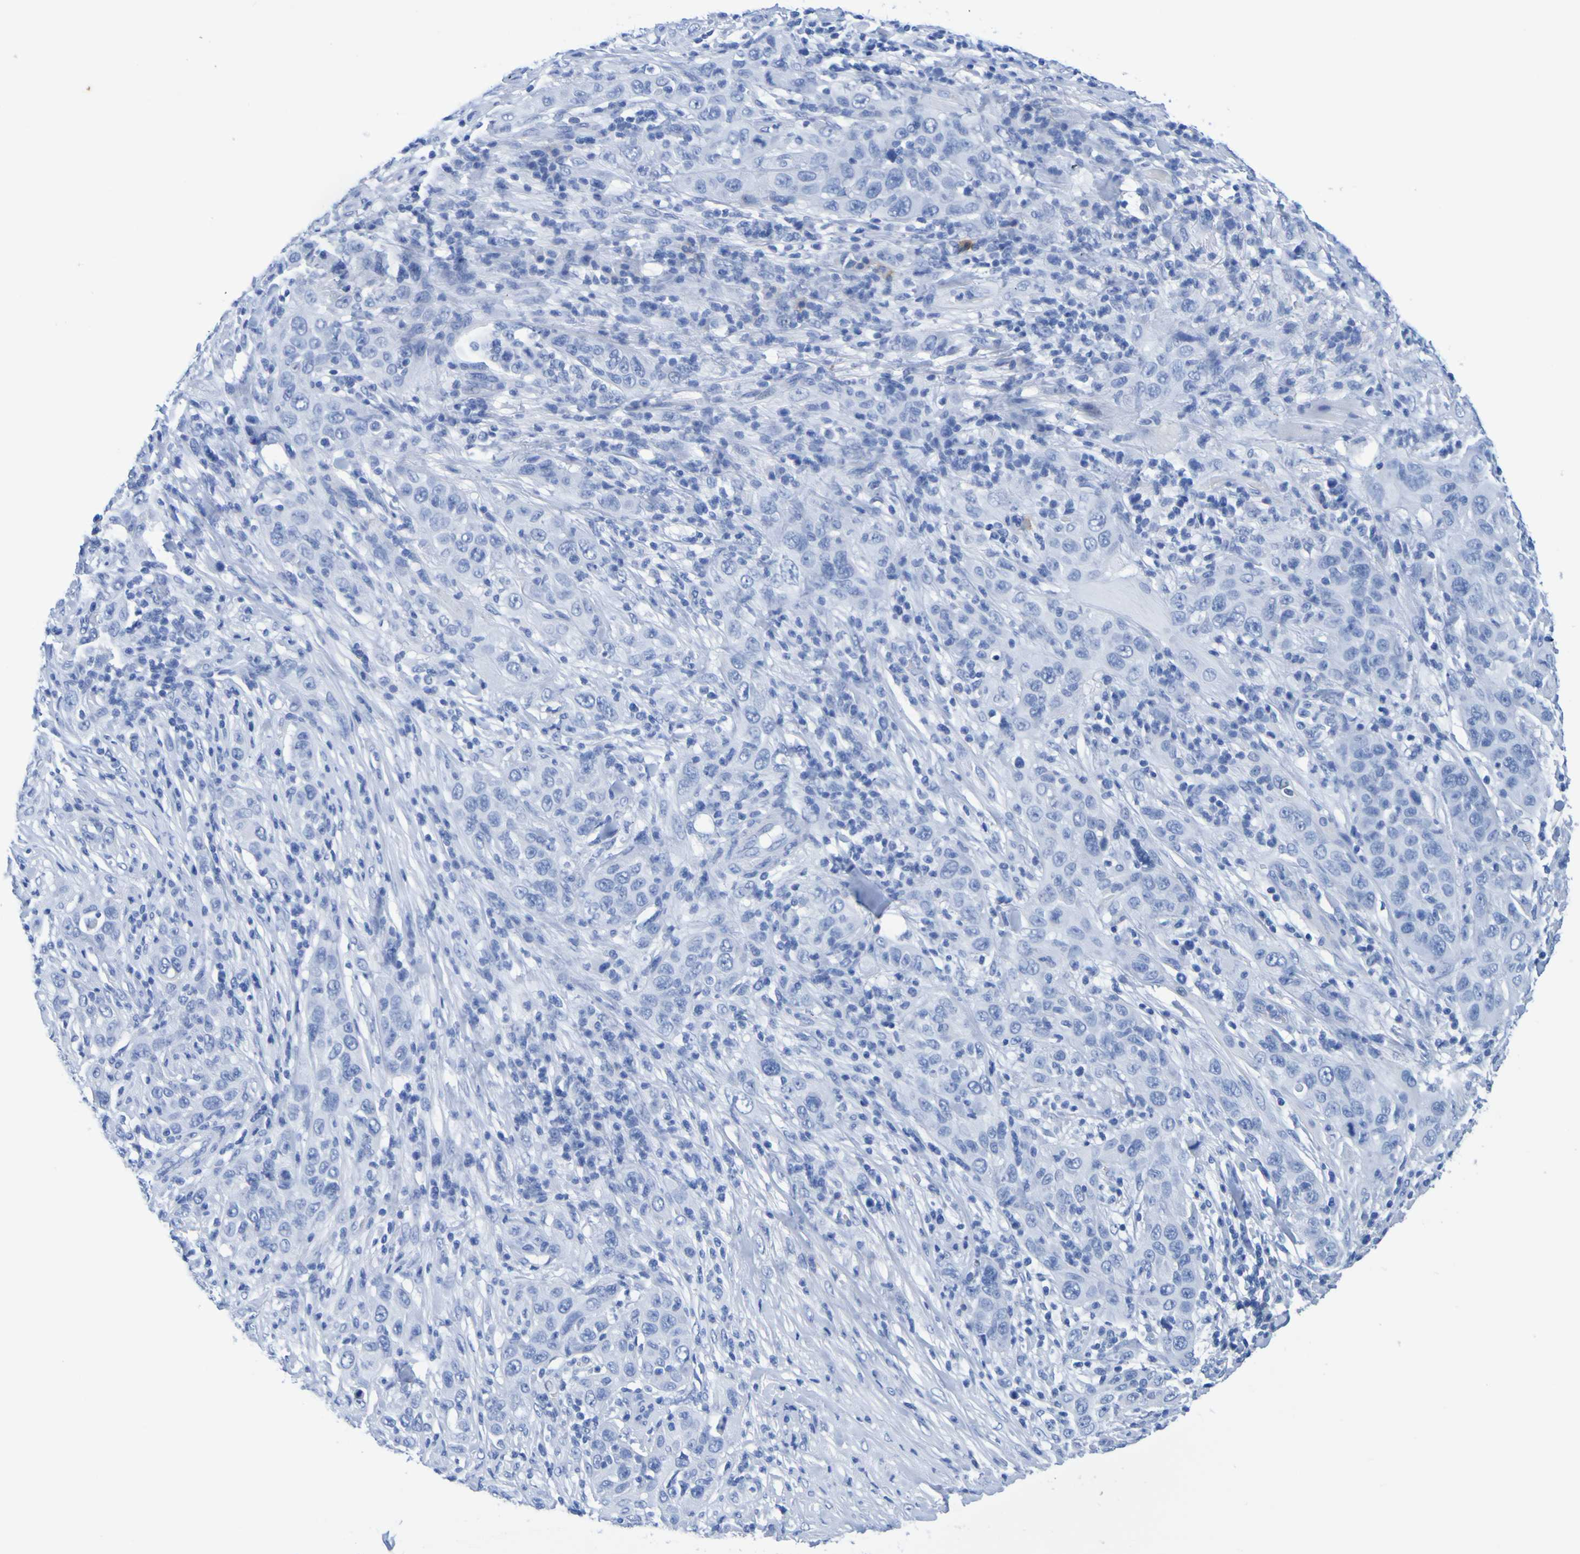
{"staining": {"intensity": "negative", "quantity": "none", "location": "none"}, "tissue": "skin cancer", "cell_type": "Tumor cells", "image_type": "cancer", "snomed": [{"axis": "morphology", "description": "Squamous cell carcinoma, NOS"}, {"axis": "topography", "description": "Skin"}], "caption": "Immunohistochemical staining of skin cancer (squamous cell carcinoma) demonstrates no significant expression in tumor cells.", "gene": "DPEP1", "patient": {"sex": "female", "age": 88}}